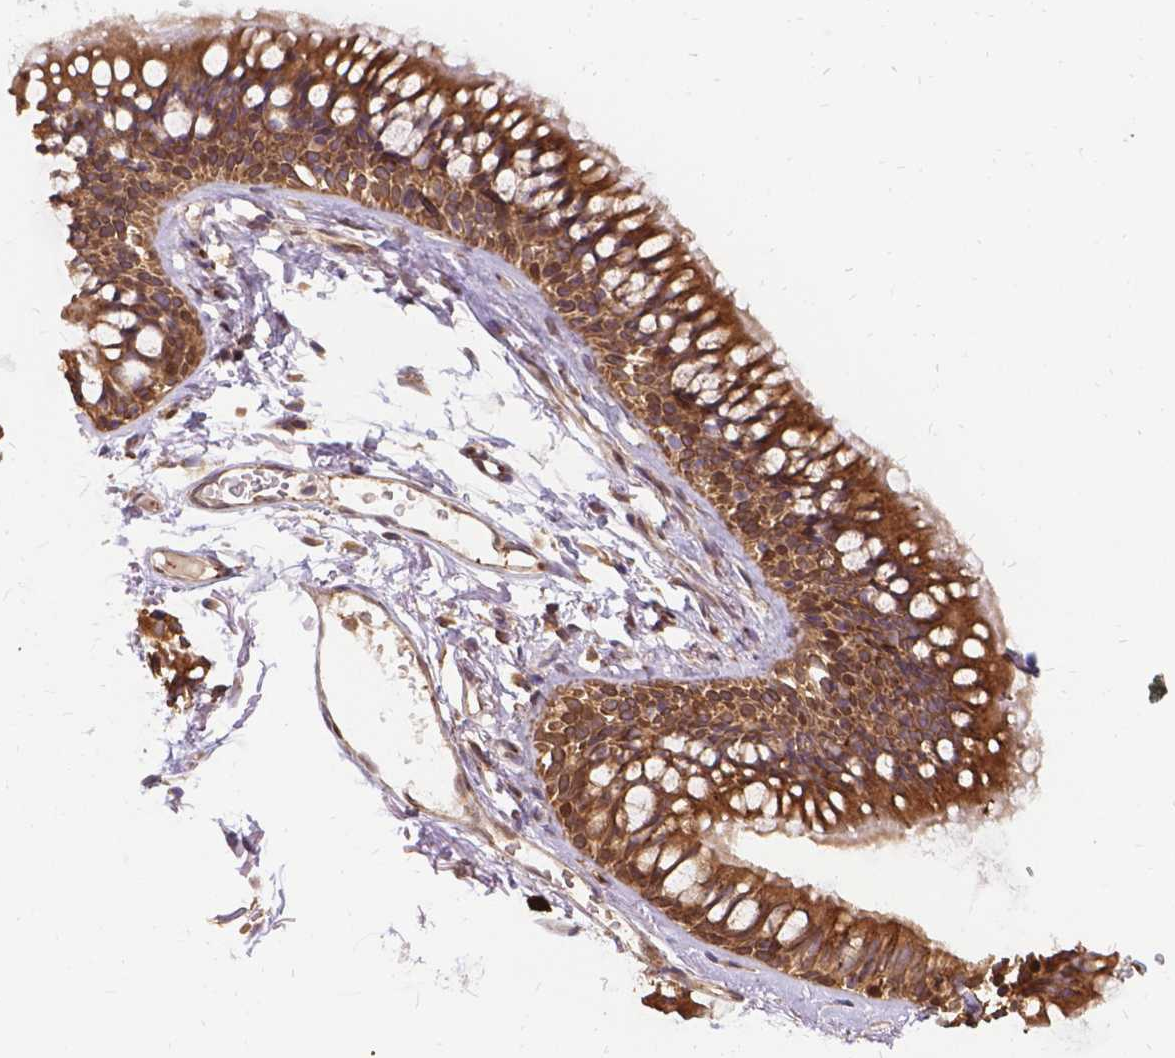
{"staining": {"intensity": "strong", "quantity": ">75%", "location": "cytoplasmic/membranous"}, "tissue": "soft tissue", "cell_type": "Fibroblasts", "image_type": "normal", "snomed": [{"axis": "morphology", "description": "Normal tissue, NOS"}, {"axis": "topography", "description": "Cartilage tissue"}, {"axis": "topography", "description": "Bronchus"}], "caption": "Immunohistochemistry (IHC) staining of unremarkable soft tissue, which displays high levels of strong cytoplasmic/membranous staining in approximately >75% of fibroblasts indicating strong cytoplasmic/membranous protein staining. The staining was performed using DAB (3,3'-diaminobenzidine) (brown) for protein detection and nuclei were counterstained in hematoxylin (blue).", "gene": "DENND6A", "patient": {"sex": "female", "age": 79}}